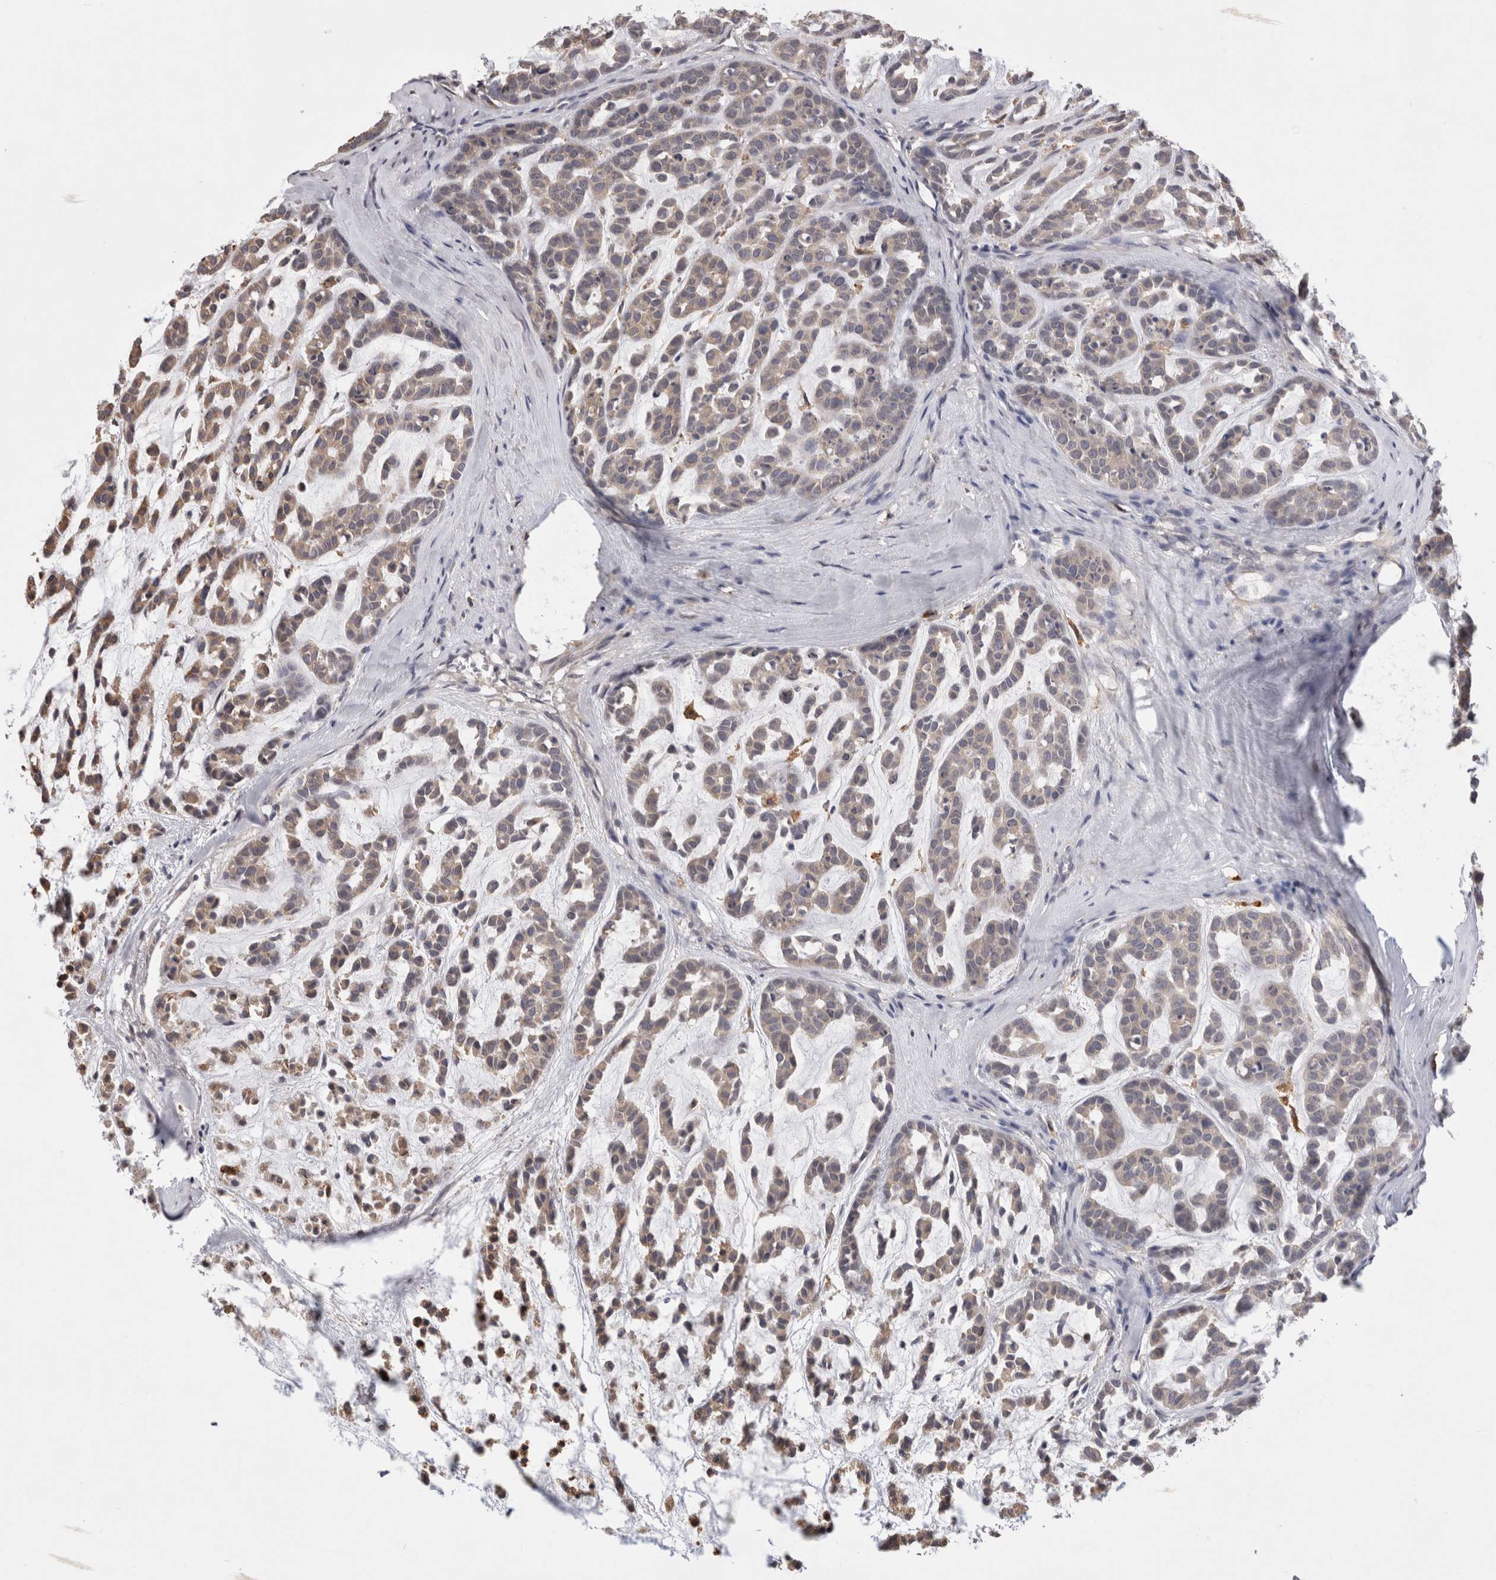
{"staining": {"intensity": "weak", "quantity": ">75%", "location": "cytoplasmic/membranous"}, "tissue": "head and neck cancer", "cell_type": "Tumor cells", "image_type": "cancer", "snomed": [{"axis": "morphology", "description": "Adenocarcinoma, NOS"}, {"axis": "morphology", "description": "Adenoma, NOS"}, {"axis": "topography", "description": "Head-Neck"}], "caption": "A high-resolution micrograph shows immunohistochemistry staining of head and neck cancer, which shows weak cytoplasmic/membranous expression in approximately >75% of tumor cells.", "gene": "VSIG4", "patient": {"sex": "female", "age": 55}}